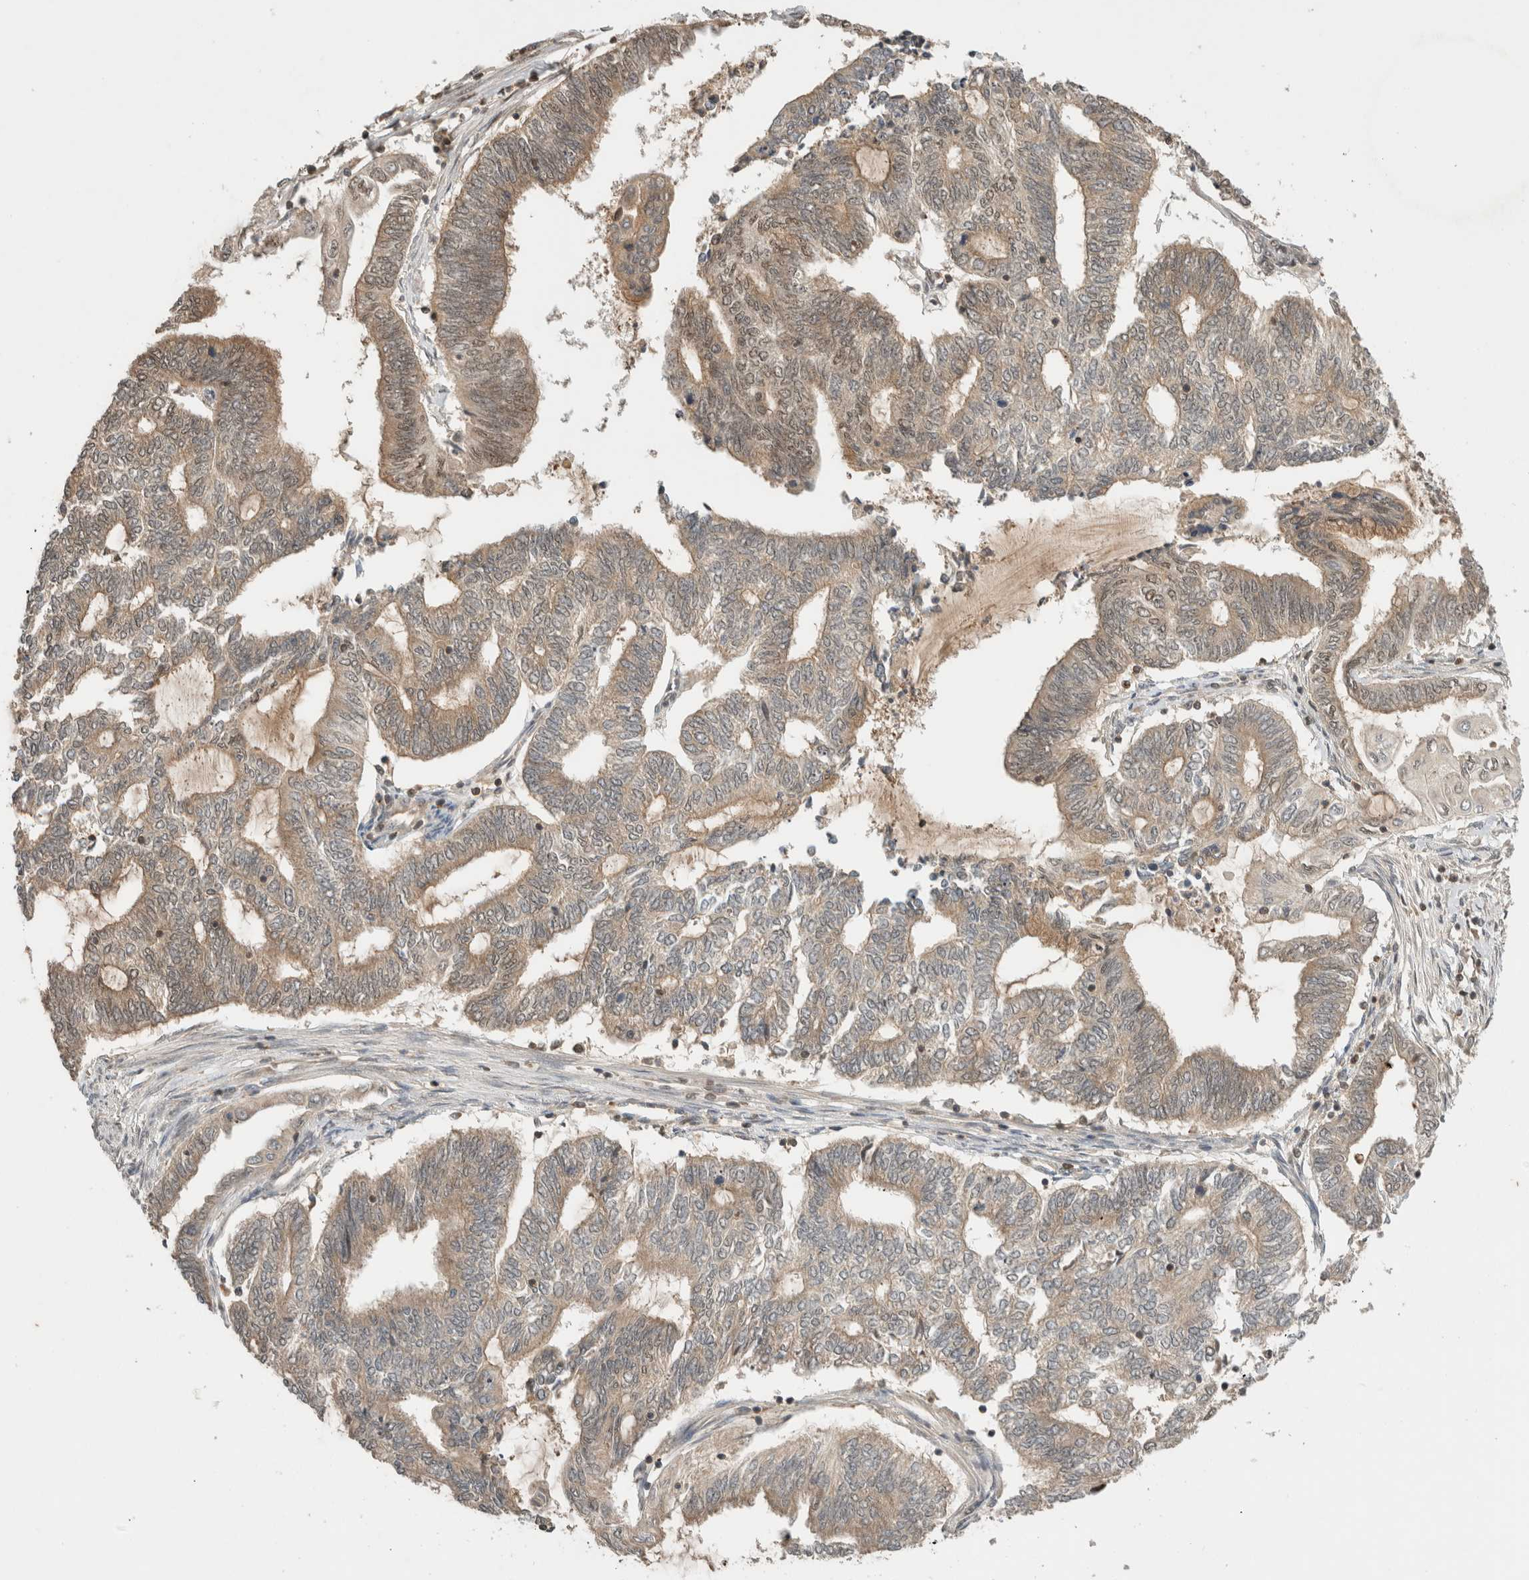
{"staining": {"intensity": "weak", "quantity": ">75%", "location": "cytoplasmic/membranous"}, "tissue": "endometrial cancer", "cell_type": "Tumor cells", "image_type": "cancer", "snomed": [{"axis": "morphology", "description": "Adenocarcinoma, NOS"}, {"axis": "topography", "description": "Uterus"}, {"axis": "topography", "description": "Endometrium"}], "caption": "Weak cytoplasmic/membranous positivity for a protein is appreciated in about >75% of tumor cells of adenocarcinoma (endometrial) using IHC.", "gene": "SNRNP40", "patient": {"sex": "female", "age": 70}}